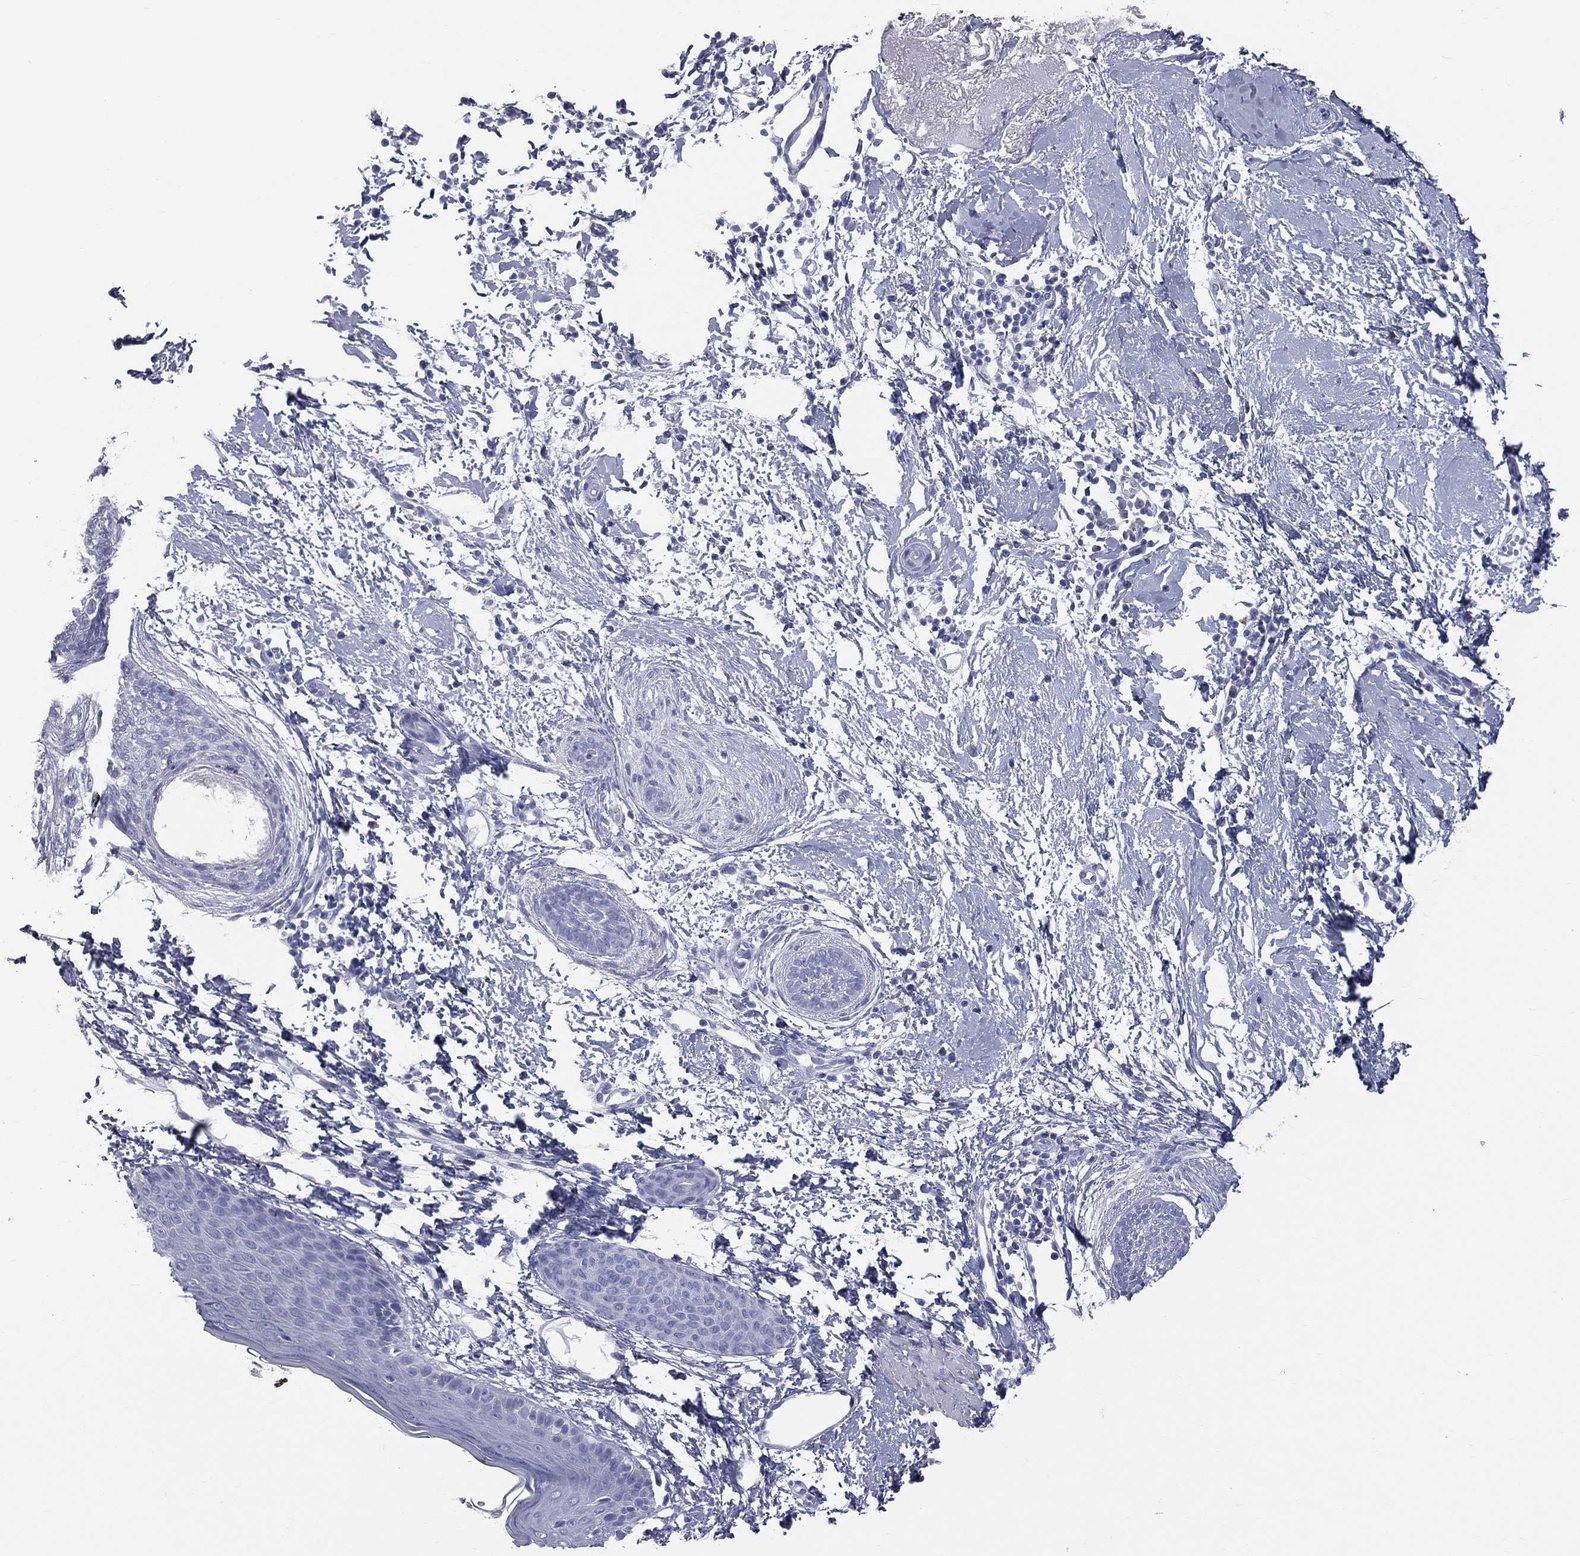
{"staining": {"intensity": "negative", "quantity": "none", "location": "none"}, "tissue": "skin cancer", "cell_type": "Tumor cells", "image_type": "cancer", "snomed": [{"axis": "morphology", "description": "Basal cell carcinoma"}, {"axis": "topography", "description": "Skin"}], "caption": "Immunohistochemistry image of human basal cell carcinoma (skin) stained for a protein (brown), which displays no staining in tumor cells.", "gene": "MLN", "patient": {"sex": "female", "age": 65}}